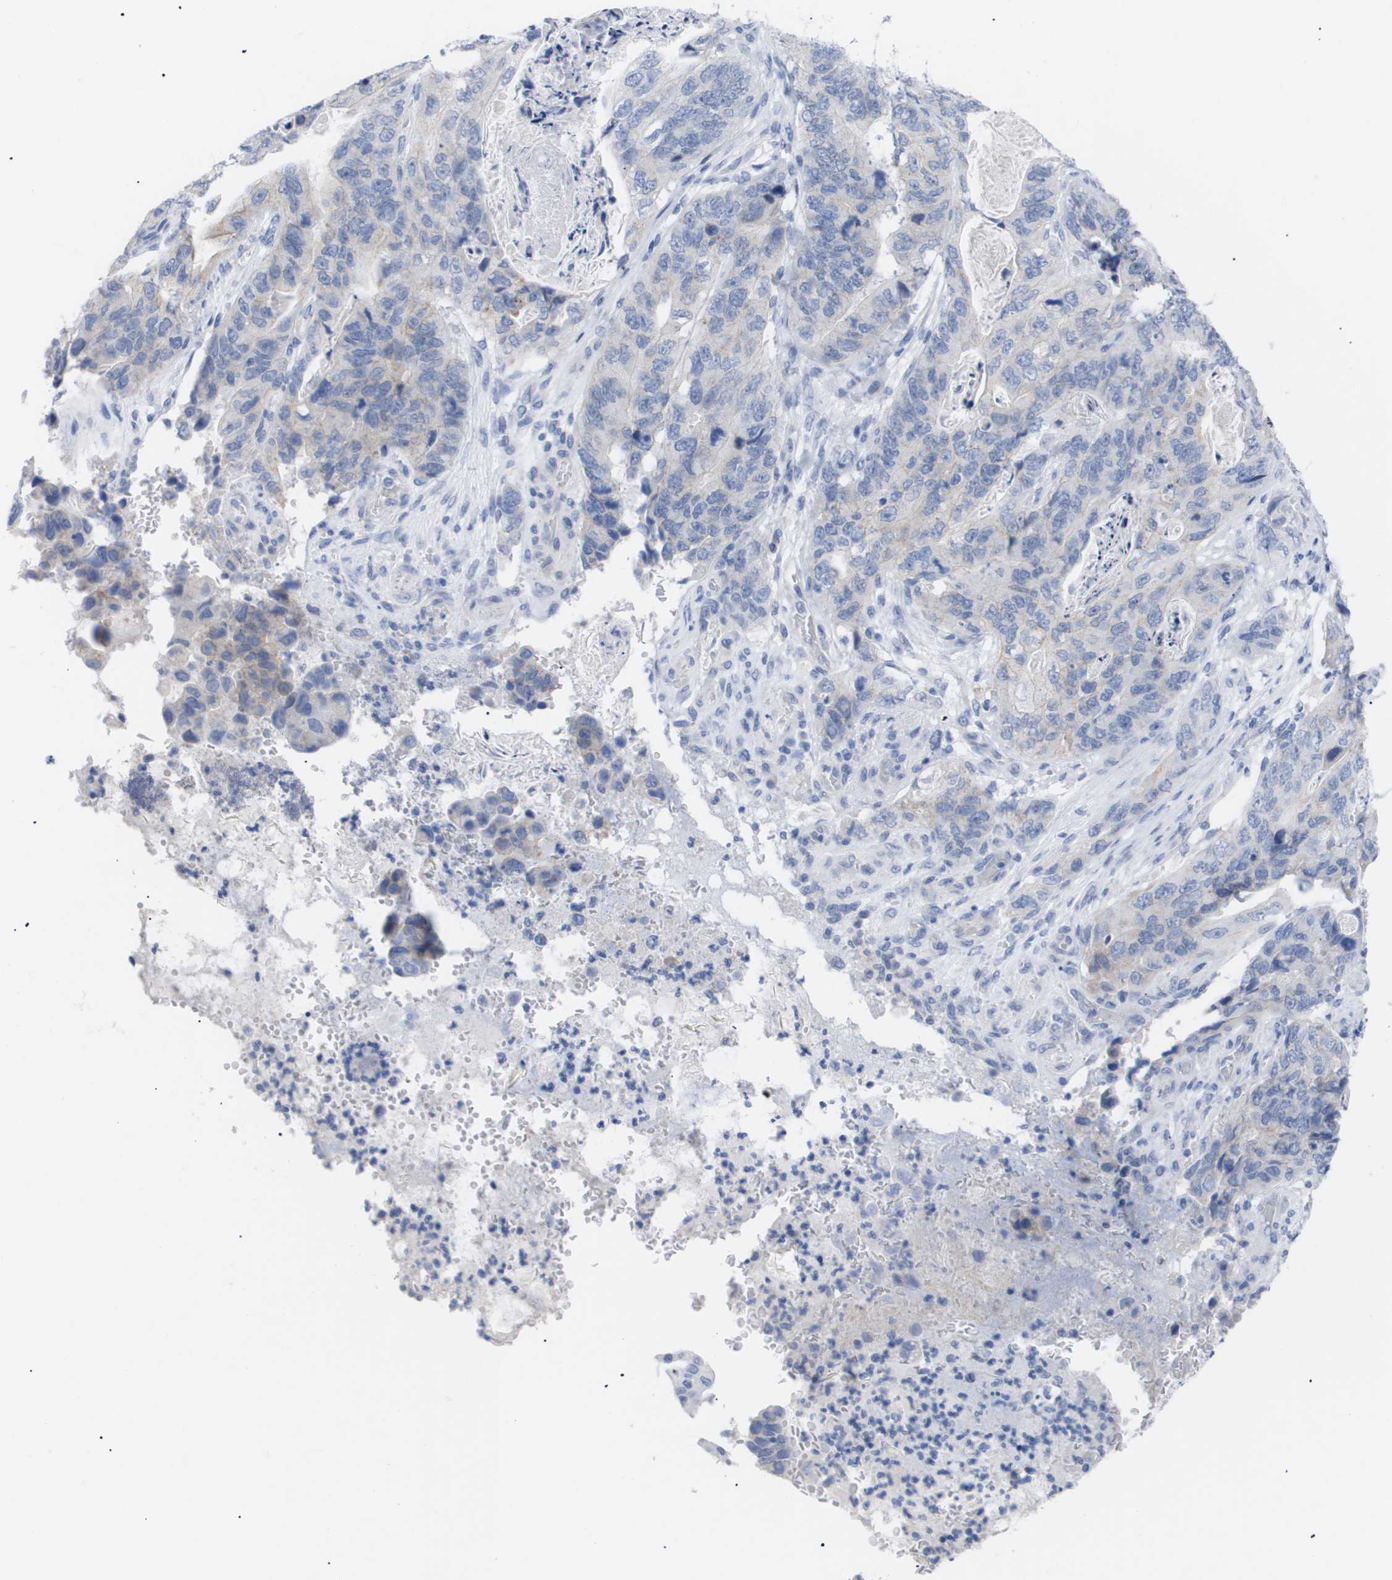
{"staining": {"intensity": "negative", "quantity": "none", "location": "none"}, "tissue": "stomach cancer", "cell_type": "Tumor cells", "image_type": "cancer", "snomed": [{"axis": "morphology", "description": "Adenocarcinoma, NOS"}, {"axis": "topography", "description": "Stomach"}], "caption": "A high-resolution image shows immunohistochemistry (IHC) staining of stomach cancer, which displays no significant expression in tumor cells.", "gene": "CAV3", "patient": {"sex": "female", "age": 89}}